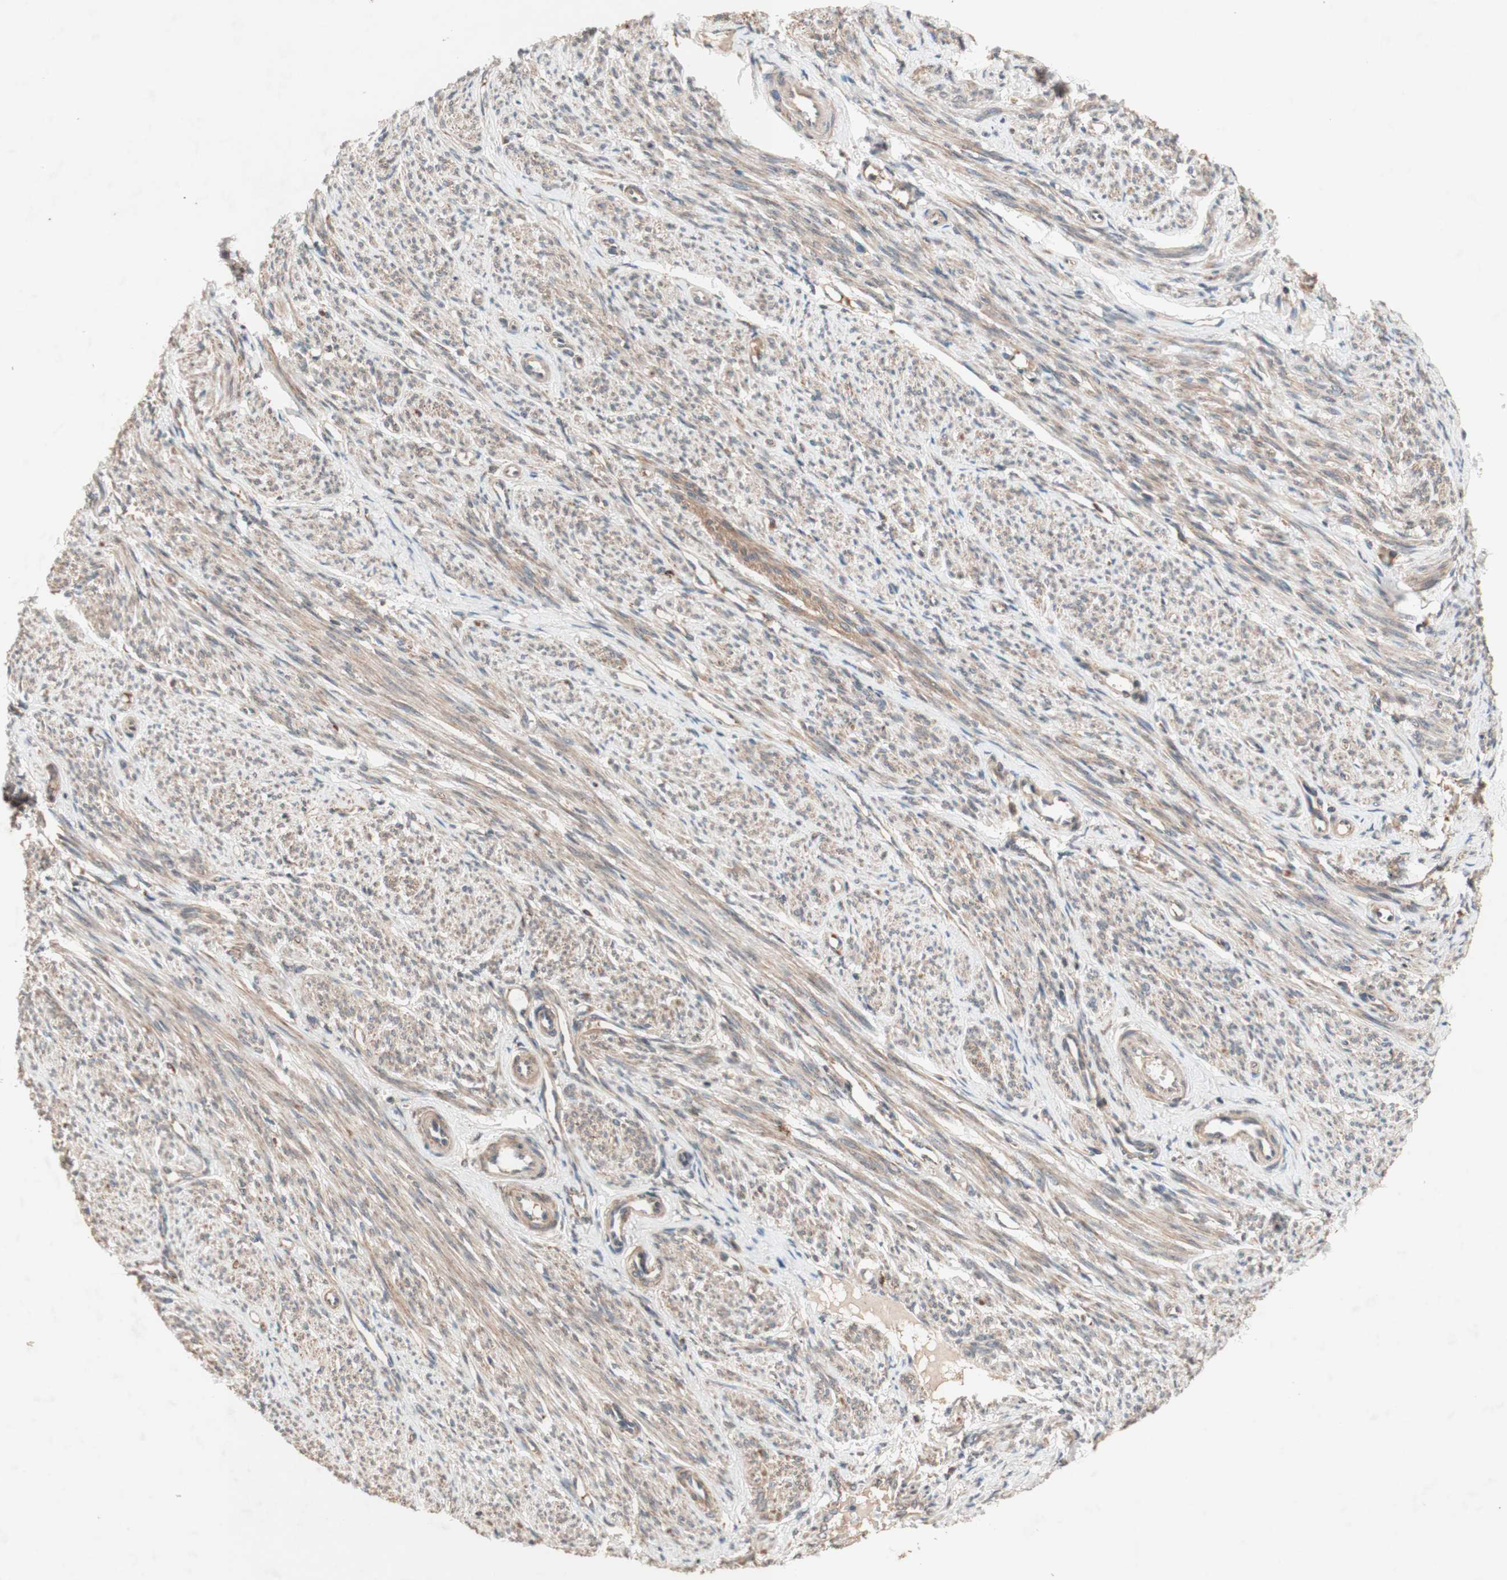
{"staining": {"intensity": "moderate", "quantity": ">75%", "location": "cytoplasmic/membranous"}, "tissue": "smooth muscle", "cell_type": "Smooth muscle cells", "image_type": "normal", "snomed": [{"axis": "morphology", "description": "Normal tissue, NOS"}, {"axis": "topography", "description": "Smooth muscle"}], "caption": "Benign smooth muscle reveals moderate cytoplasmic/membranous positivity in about >75% of smooth muscle cells.", "gene": "DDOST", "patient": {"sex": "female", "age": 65}}